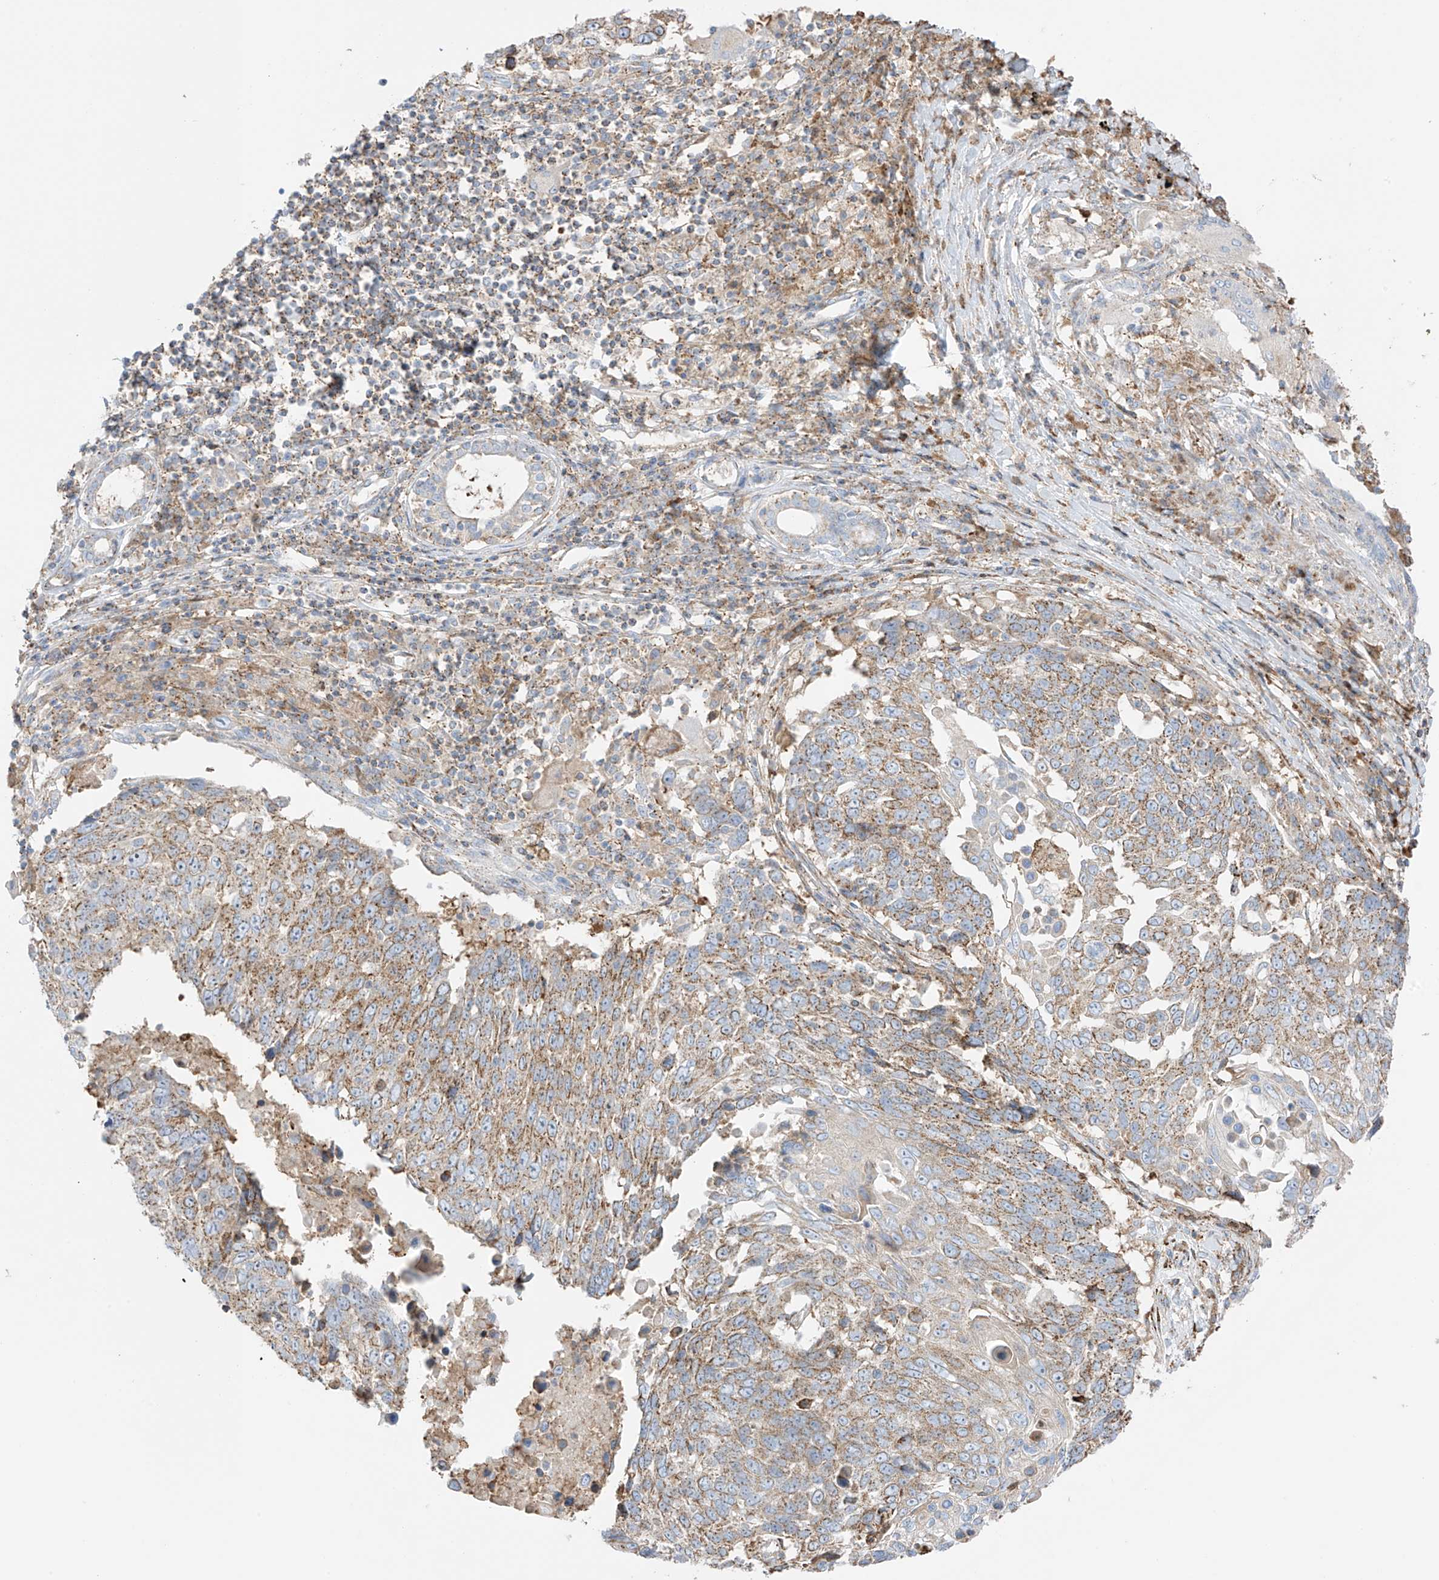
{"staining": {"intensity": "strong", "quantity": ">75%", "location": "cytoplasmic/membranous"}, "tissue": "lung cancer", "cell_type": "Tumor cells", "image_type": "cancer", "snomed": [{"axis": "morphology", "description": "Squamous cell carcinoma, NOS"}, {"axis": "topography", "description": "Lung"}], "caption": "Lung cancer stained with a protein marker exhibits strong staining in tumor cells.", "gene": "XKR3", "patient": {"sex": "male", "age": 66}}